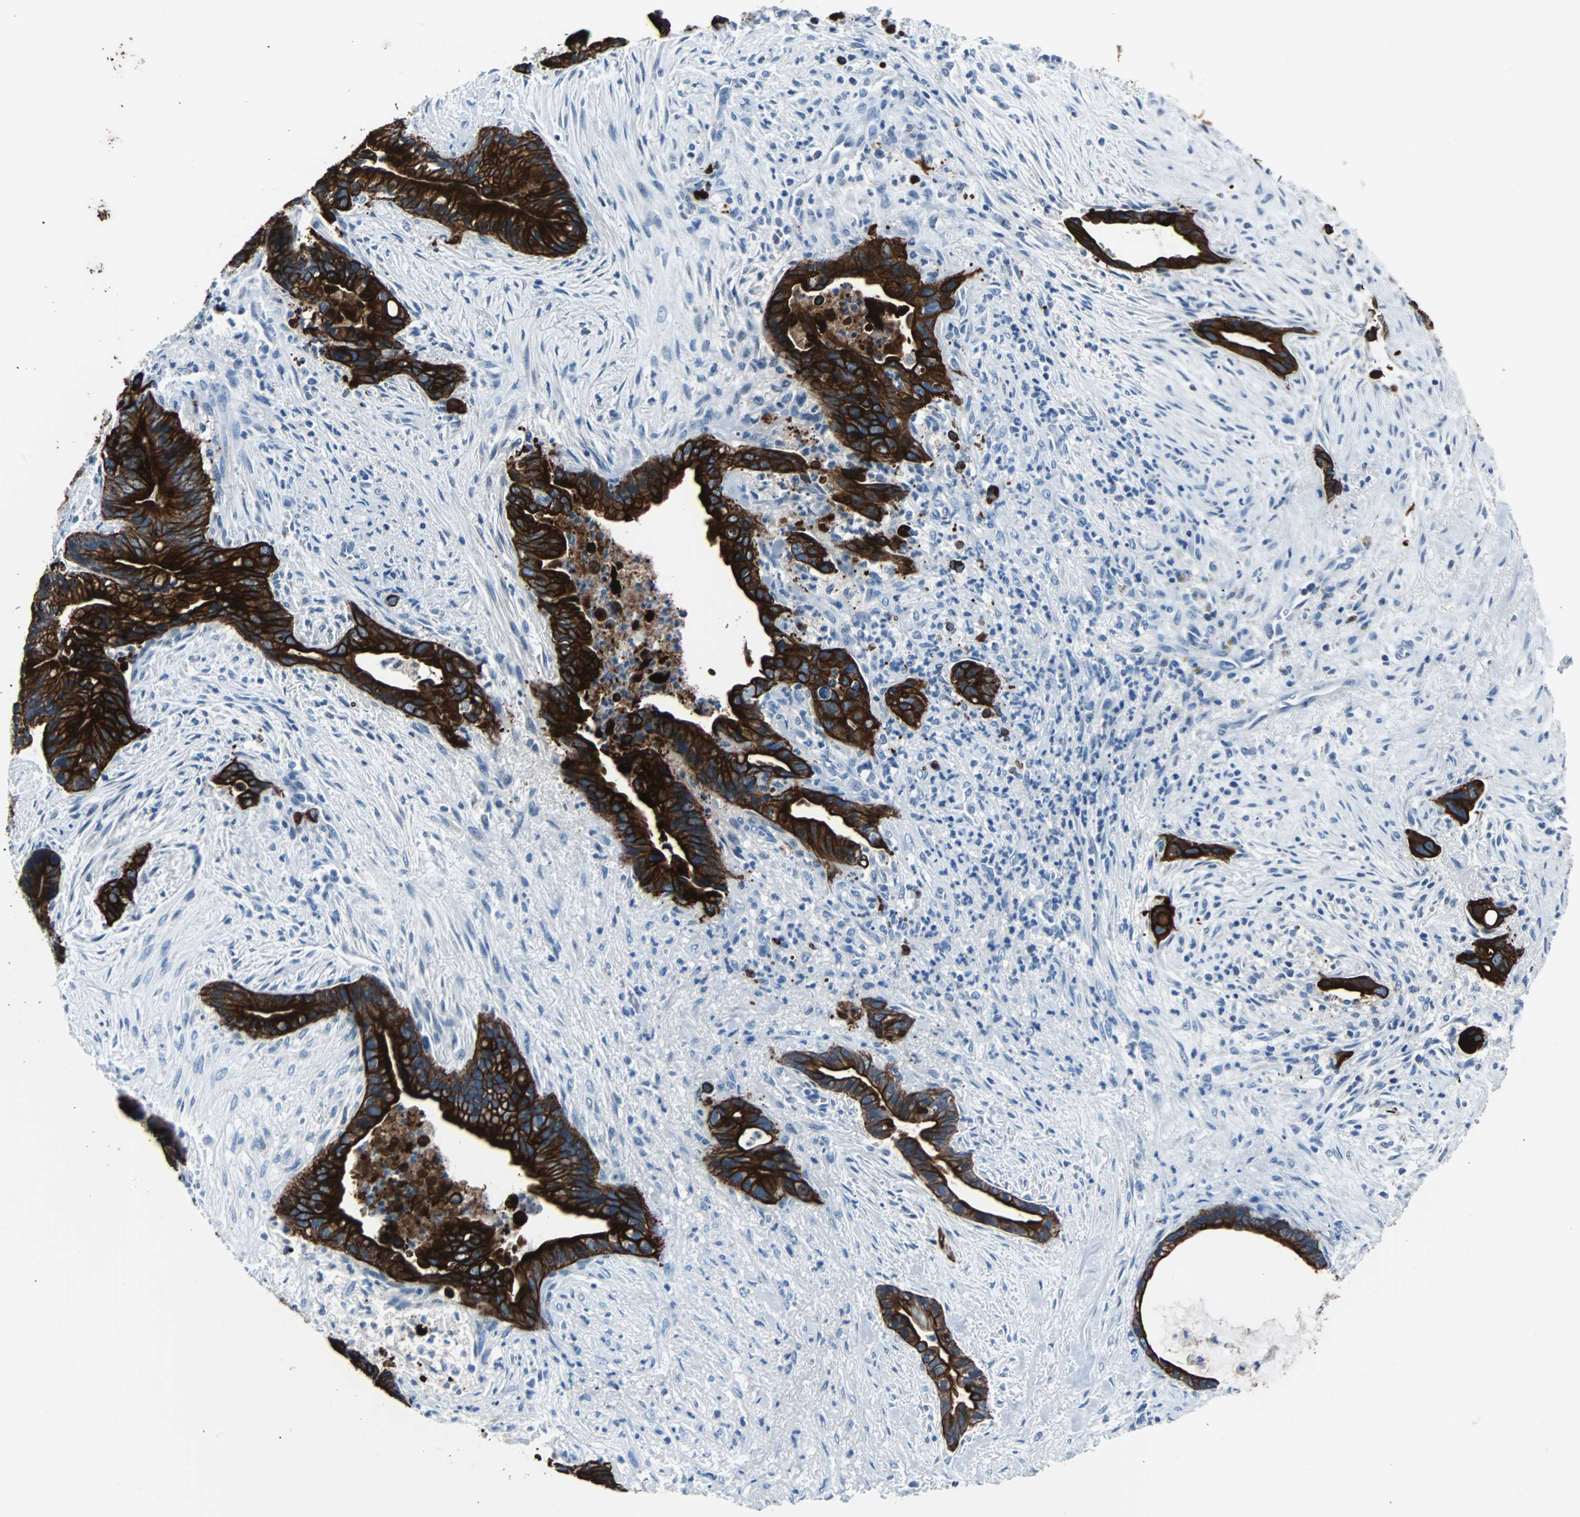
{"staining": {"intensity": "strong", "quantity": ">75%", "location": "cytoplasmic/membranous"}, "tissue": "liver cancer", "cell_type": "Tumor cells", "image_type": "cancer", "snomed": [{"axis": "morphology", "description": "Cholangiocarcinoma"}, {"axis": "topography", "description": "Liver"}], "caption": "Human liver cancer stained for a protein (brown) shows strong cytoplasmic/membranous positive staining in about >75% of tumor cells.", "gene": "KRT7", "patient": {"sex": "female", "age": 55}}